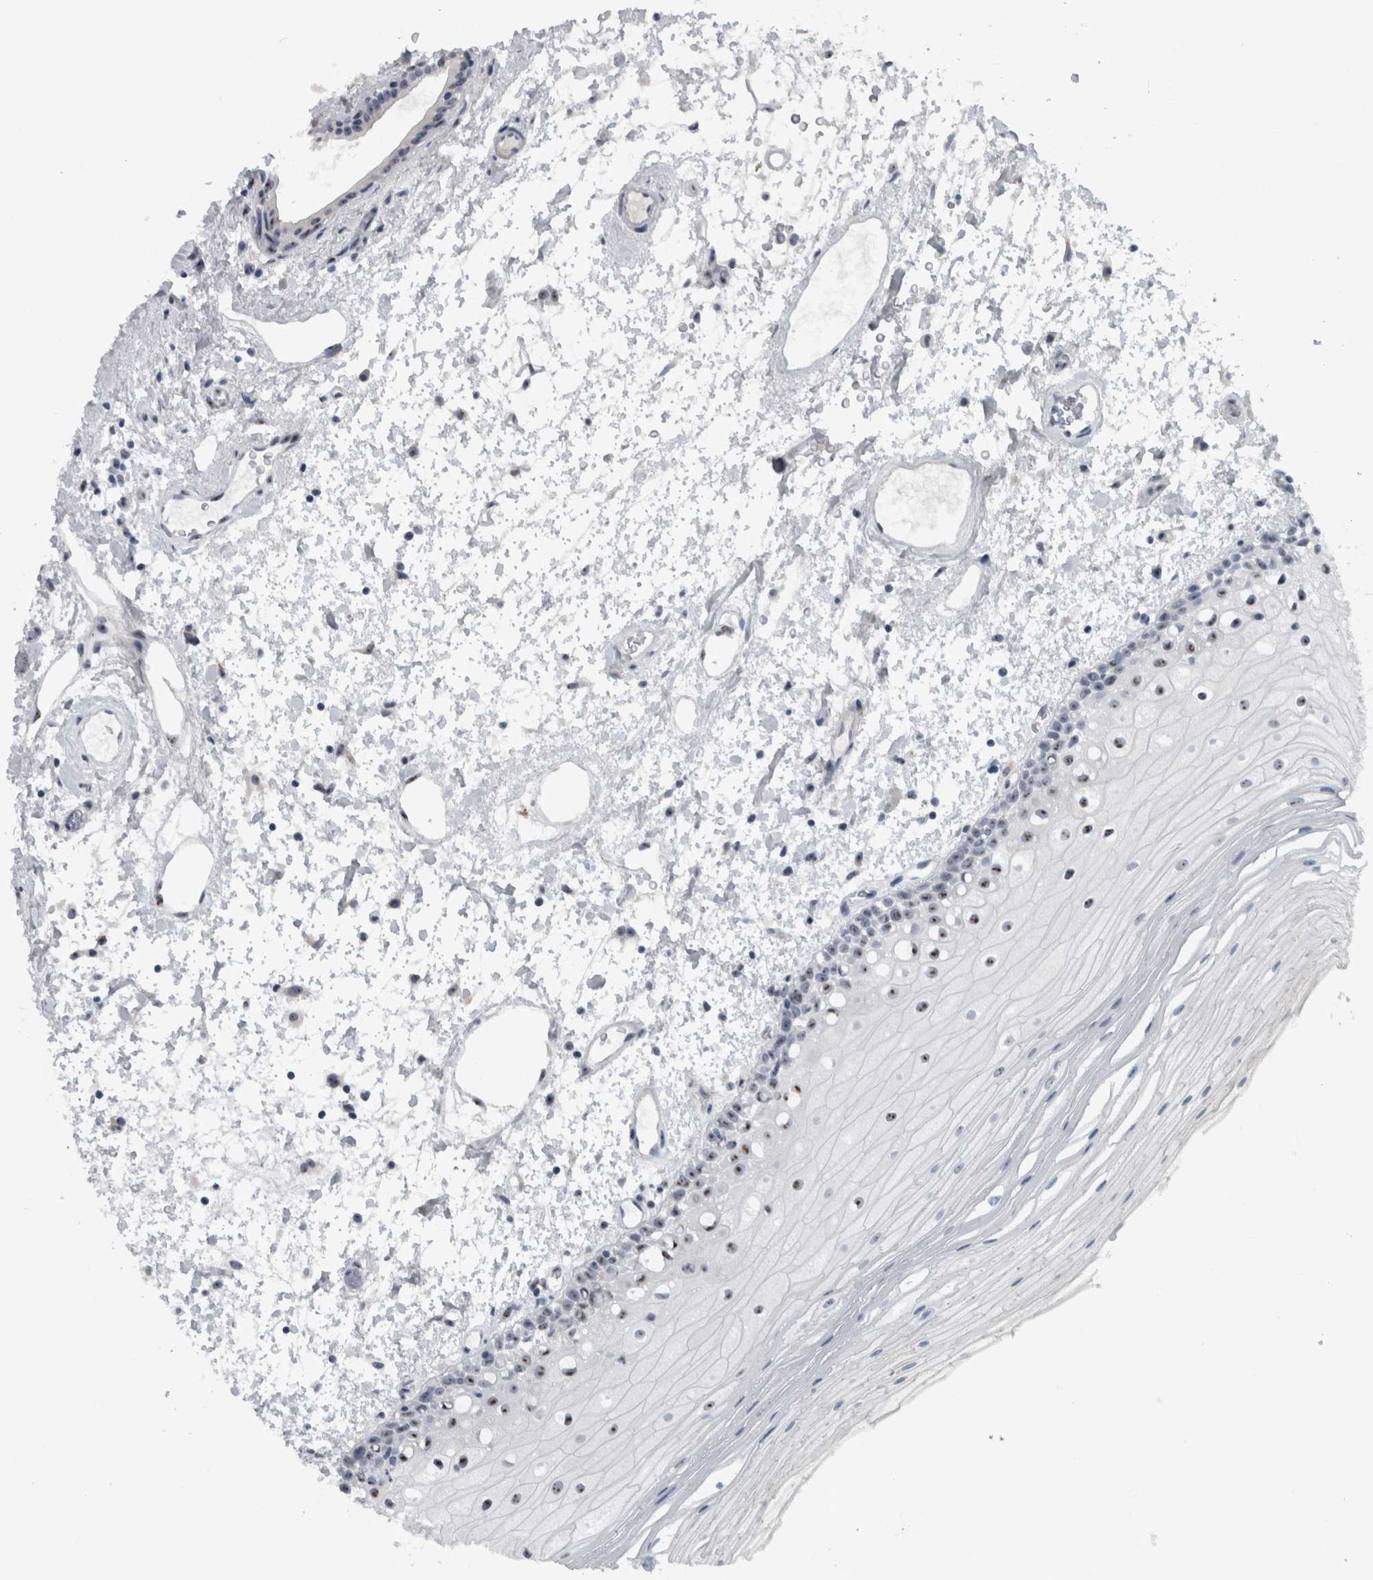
{"staining": {"intensity": "moderate", "quantity": ">75%", "location": "nuclear"}, "tissue": "oral mucosa", "cell_type": "Squamous epithelial cells", "image_type": "normal", "snomed": [{"axis": "morphology", "description": "Normal tissue, NOS"}, {"axis": "topography", "description": "Oral tissue"}], "caption": "Immunohistochemistry photomicrograph of normal oral mucosa stained for a protein (brown), which shows medium levels of moderate nuclear expression in approximately >75% of squamous epithelial cells.", "gene": "UTP6", "patient": {"sex": "male", "age": 52}}